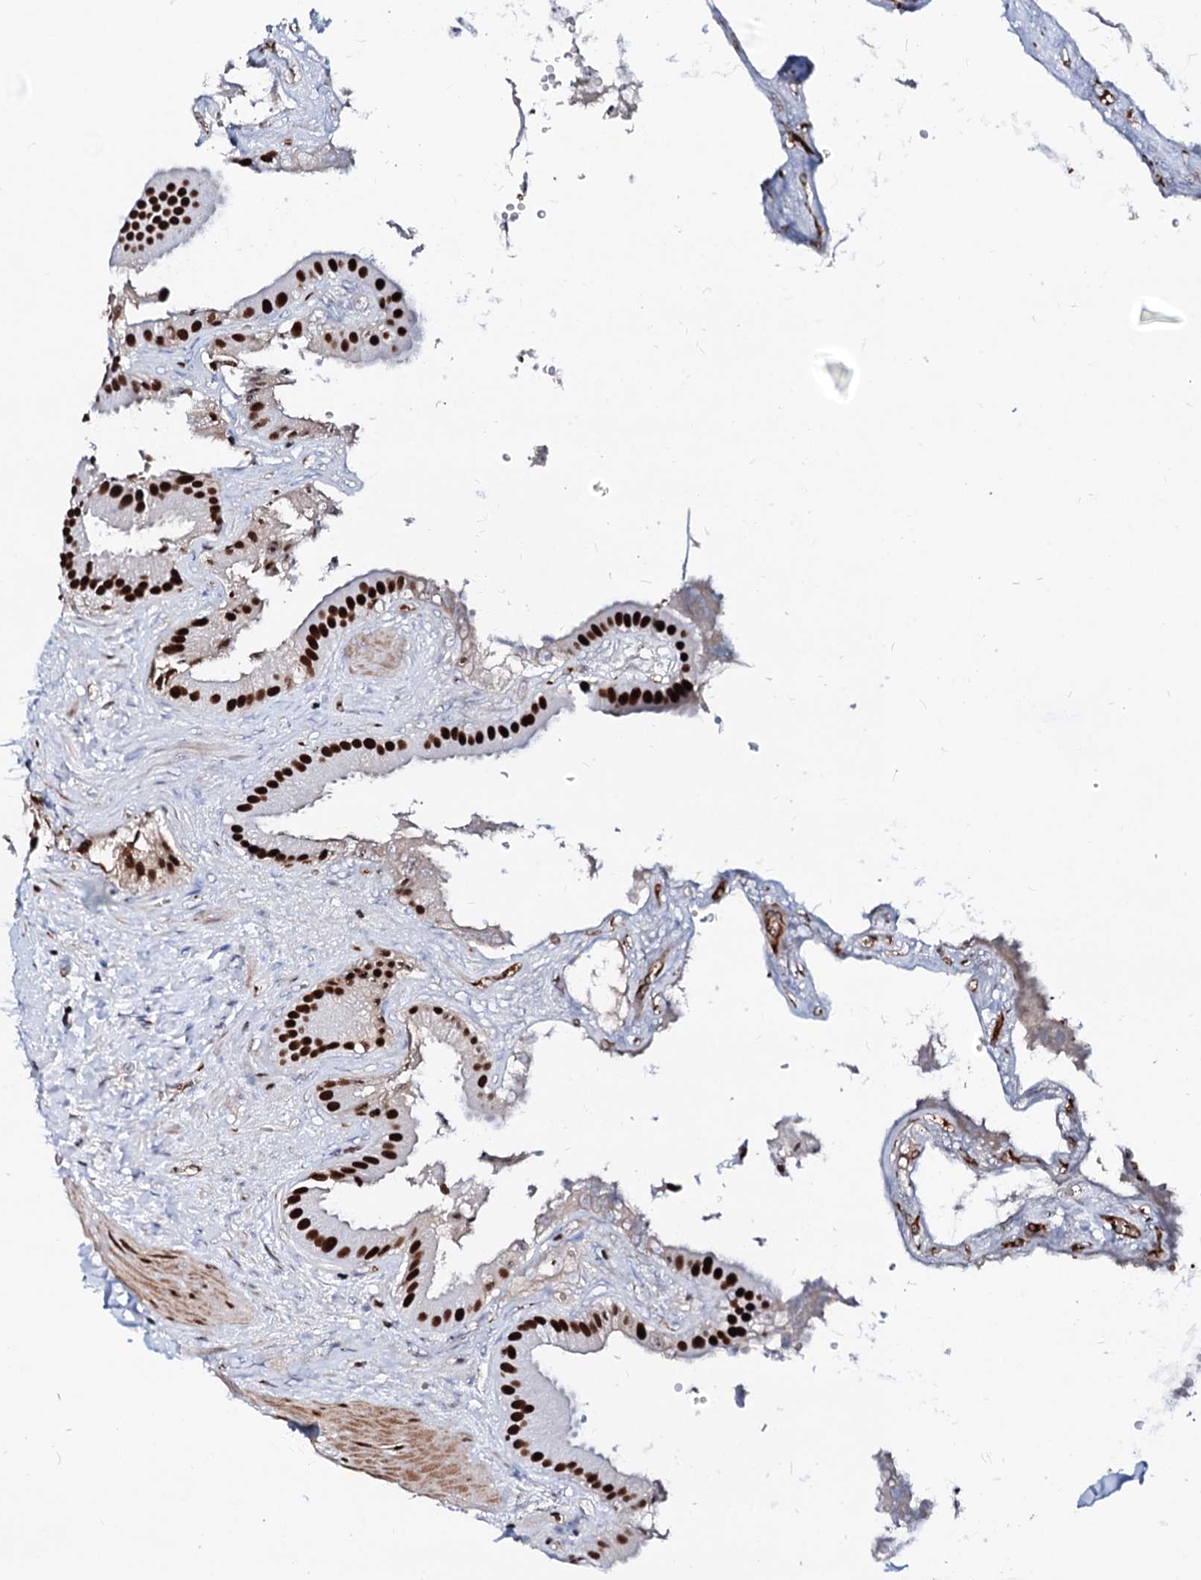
{"staining": {"intensity": "strong", "quantity": ">75%", "location": "nuclear"}, "tissue": "gallbladder", "cell_type": "Glandular cells", "image_type": "normal", "snomed": [{"axis": "morphology", "description": "Normal tissue, NOS"}, {"axis": "topography", "description": "Gallbladder"}], "caption": "A brown stain shows strong nuclear positivity of a protein in glandular cells of normal human gallbladder.", "gene": "RALY", "patient": {"sex": "male", "age": 55}}